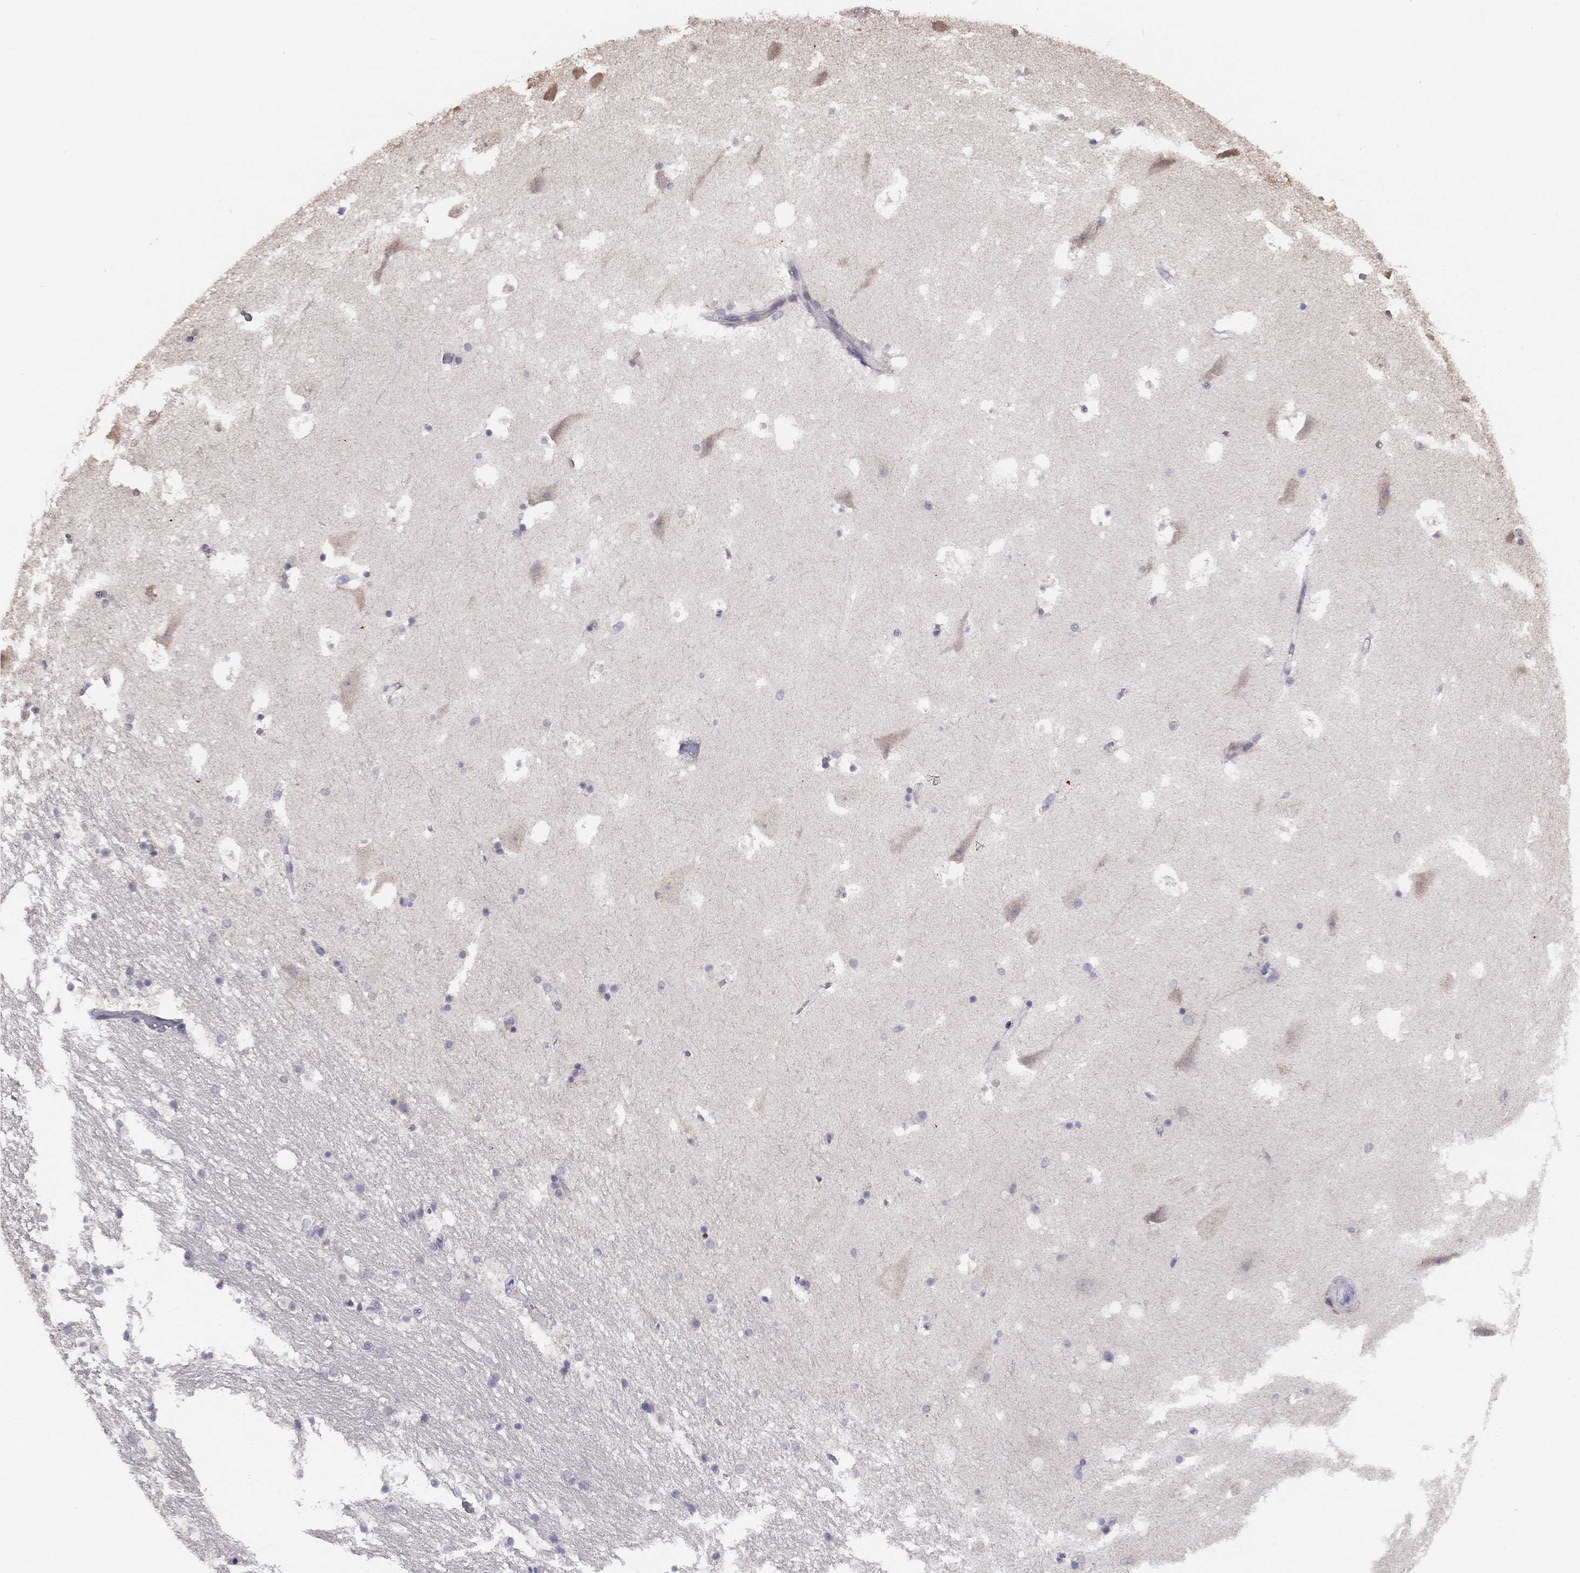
{"staining": {"intensity": "negative", "quantity": "none", "location": "none"}, "tissue": "hippocampus", "cell_type": "Glial cells", "image_type": "normal", "snomed": [{"axis": "morphology", "description": "Normal tissue, NOS"}, {"axis": "topography", "description": "Hippocampus"}], "caption": "Glial cells show no significant protein positivity in normal hippocampus.", "gene": "CITED1", "patient": {"sex": "male", "age": 51}}